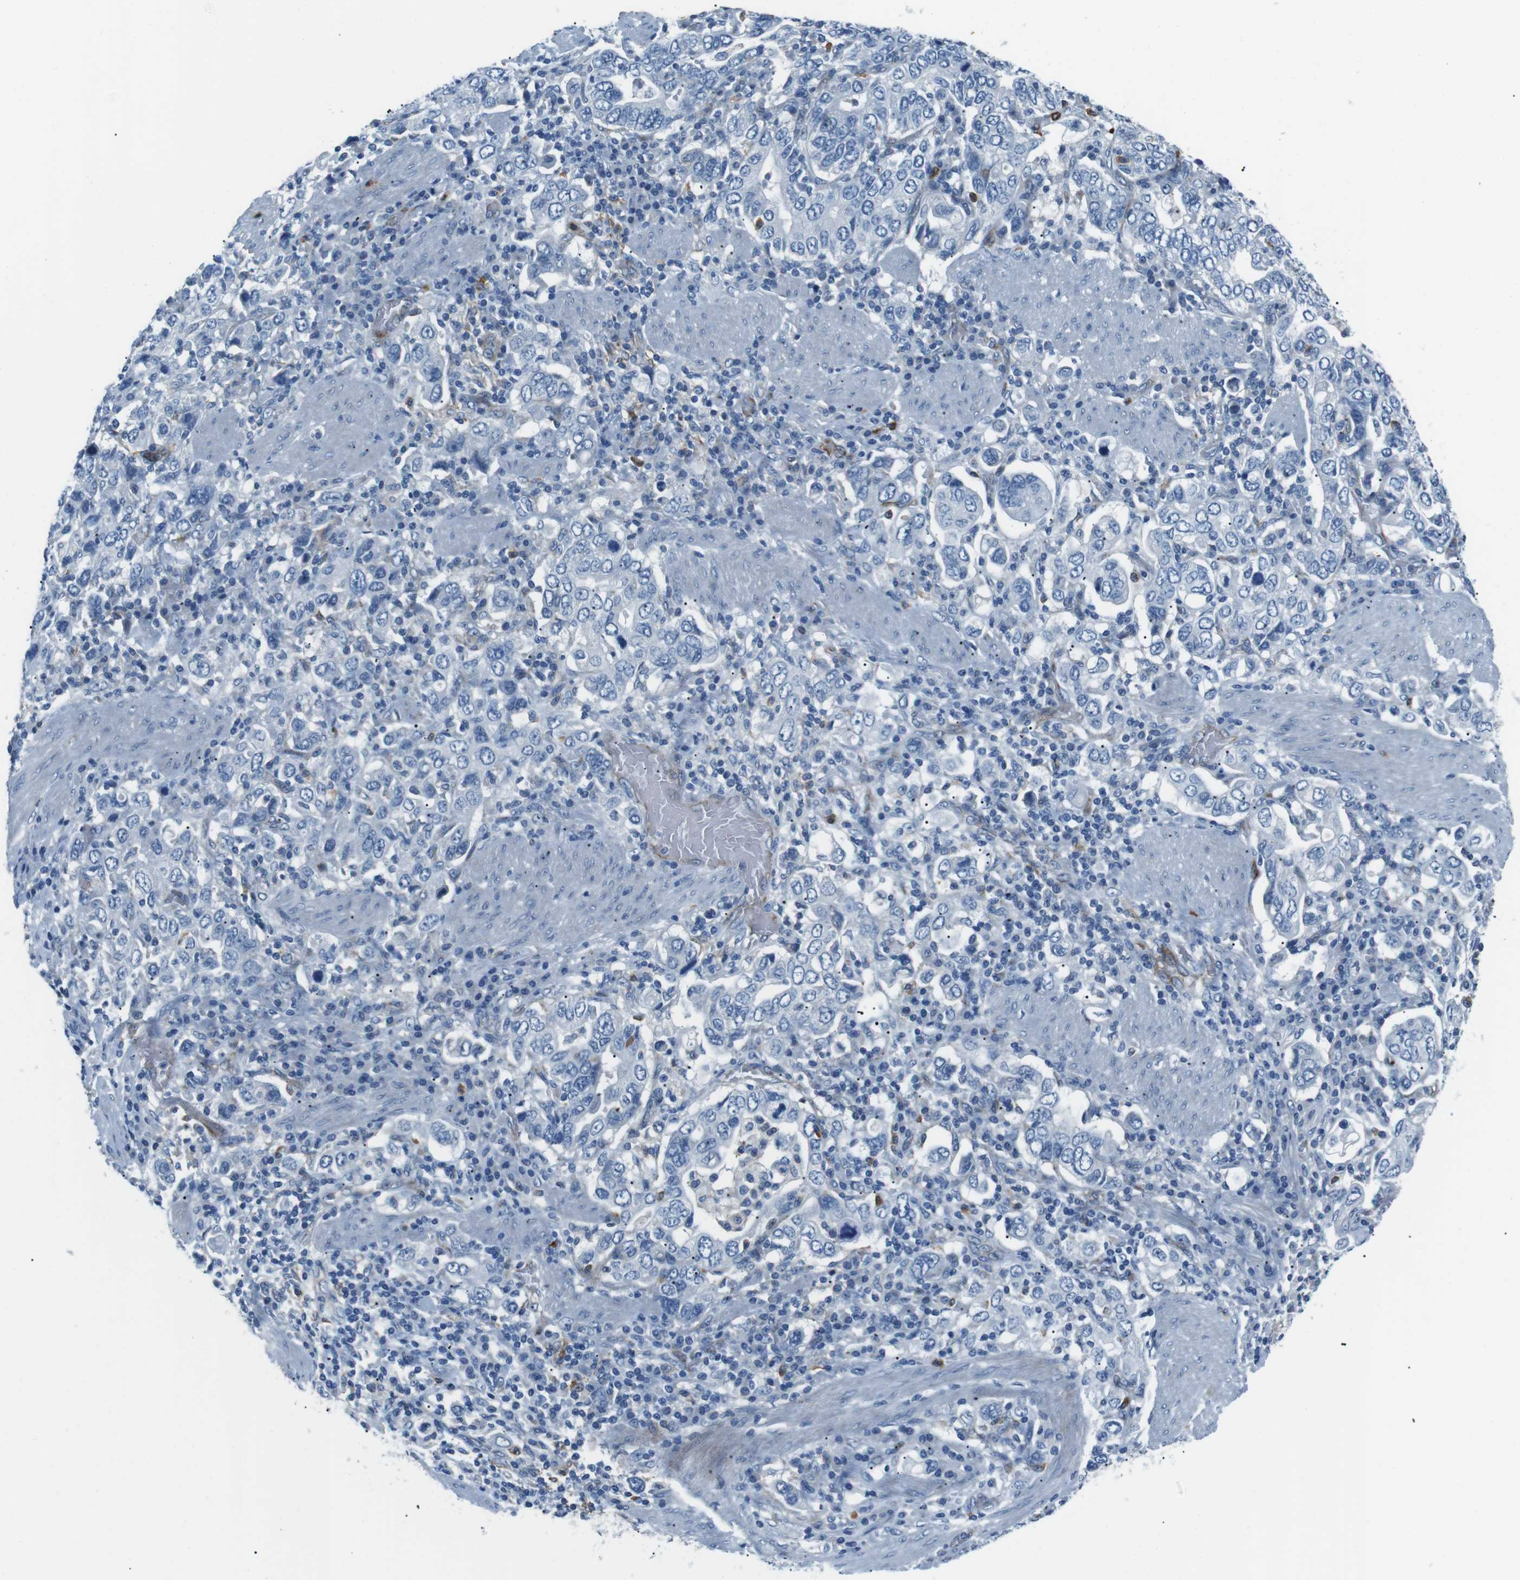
{"staining": {"intensity": "negative", "quantity": "none", "location": "none"}, "tissue": "stomach cancer", "cell_type": "Tumor cells", "image_type": "cancer", "snomed": [{"axis": "morphology", "description": "Adenocarcinoma, NOS"}, {"axis": "topography", "description": "Stomach, upper"}], "caption": "There is no significant staining in tumor cells of stomach cancer (adenocarcinoma). (Immunohistochemistry (ihc), brightfield microscopy, high magnification).", "gene": "CSF2RA", "patient": {"sex": "male", "age": 62}}